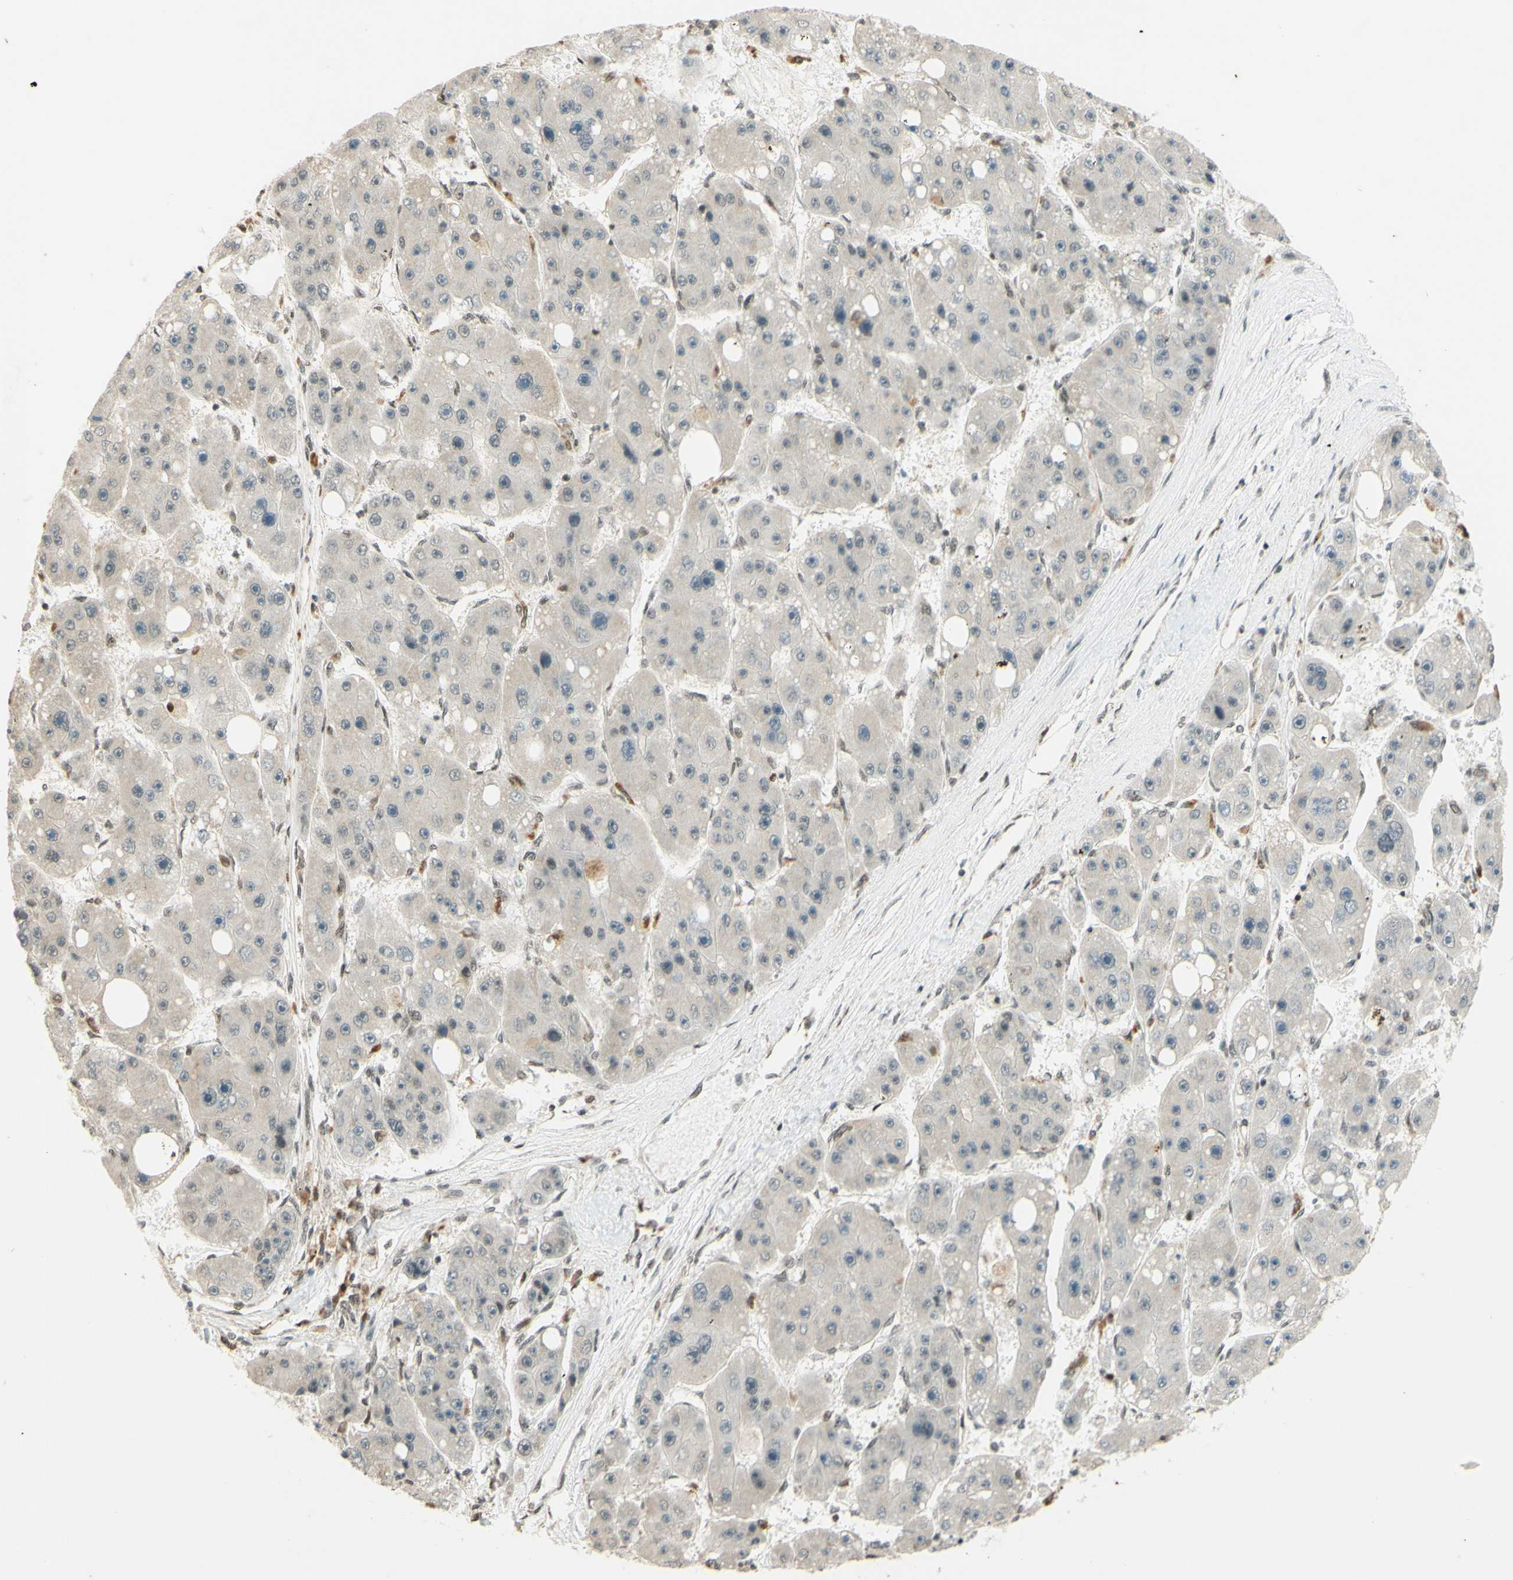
{"staining": {"intensity": "negative", "quantity": "none", "location": "none"}, "tissue": "liver cancer", "cell_type": "Tumor cells", "image_type": "cancer", "snomed": [{"axis": "morphology", "description": "Carcinoma, Hepatocellular, NOS"}, {"axis": "topography", "description": "Liver"}], "caption": "A micrograph of liver cancer stained for a protein shows no brown staining in tumor cells. The staining was performed using DAB (3,3'-diaminobenzidine) to visualize the protein expression in brown, while the nuclei were stained in blue with hematoxylin (Magnification: 20x).", "gene": "SMARCB1", "patient": {"sex": "female", "age": 61}}